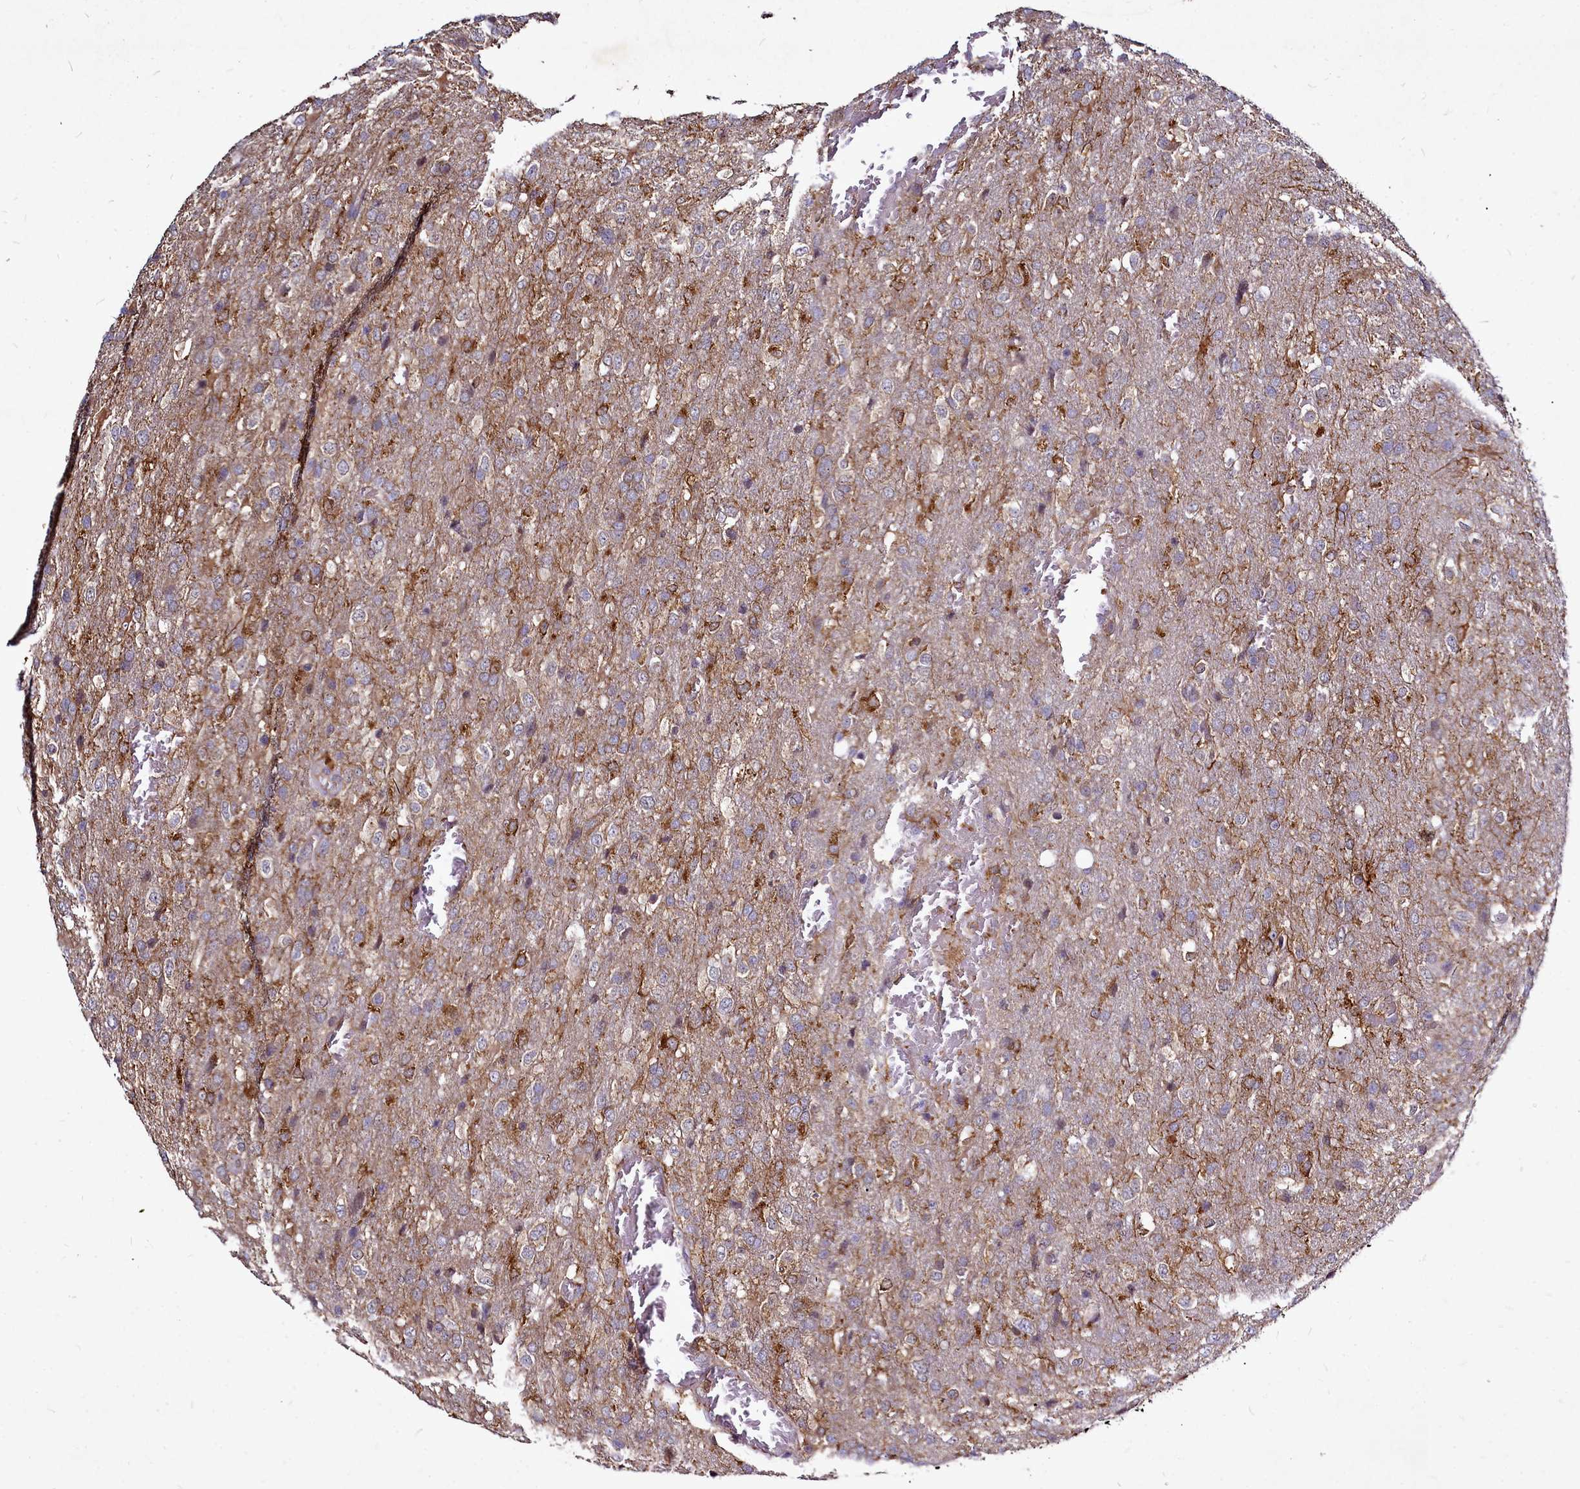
{"staining": {"intensity": "negative", "quantity": "none", "location": "none"}, "tissue": "glioma", "cell_type": "Tumor cells", "image_type": "cancer", "snomed": [{"axis": "morphology", "description": "Glioma, malignant, High grade"}, {"axis": "topography", "description": "Brain"}], "caption": "Tumor cells are negative for brown protein staining in malignant glioma (high-grade).", "gene": "NCKAP1L", "patient": {"sex": "female", "age": 74}}